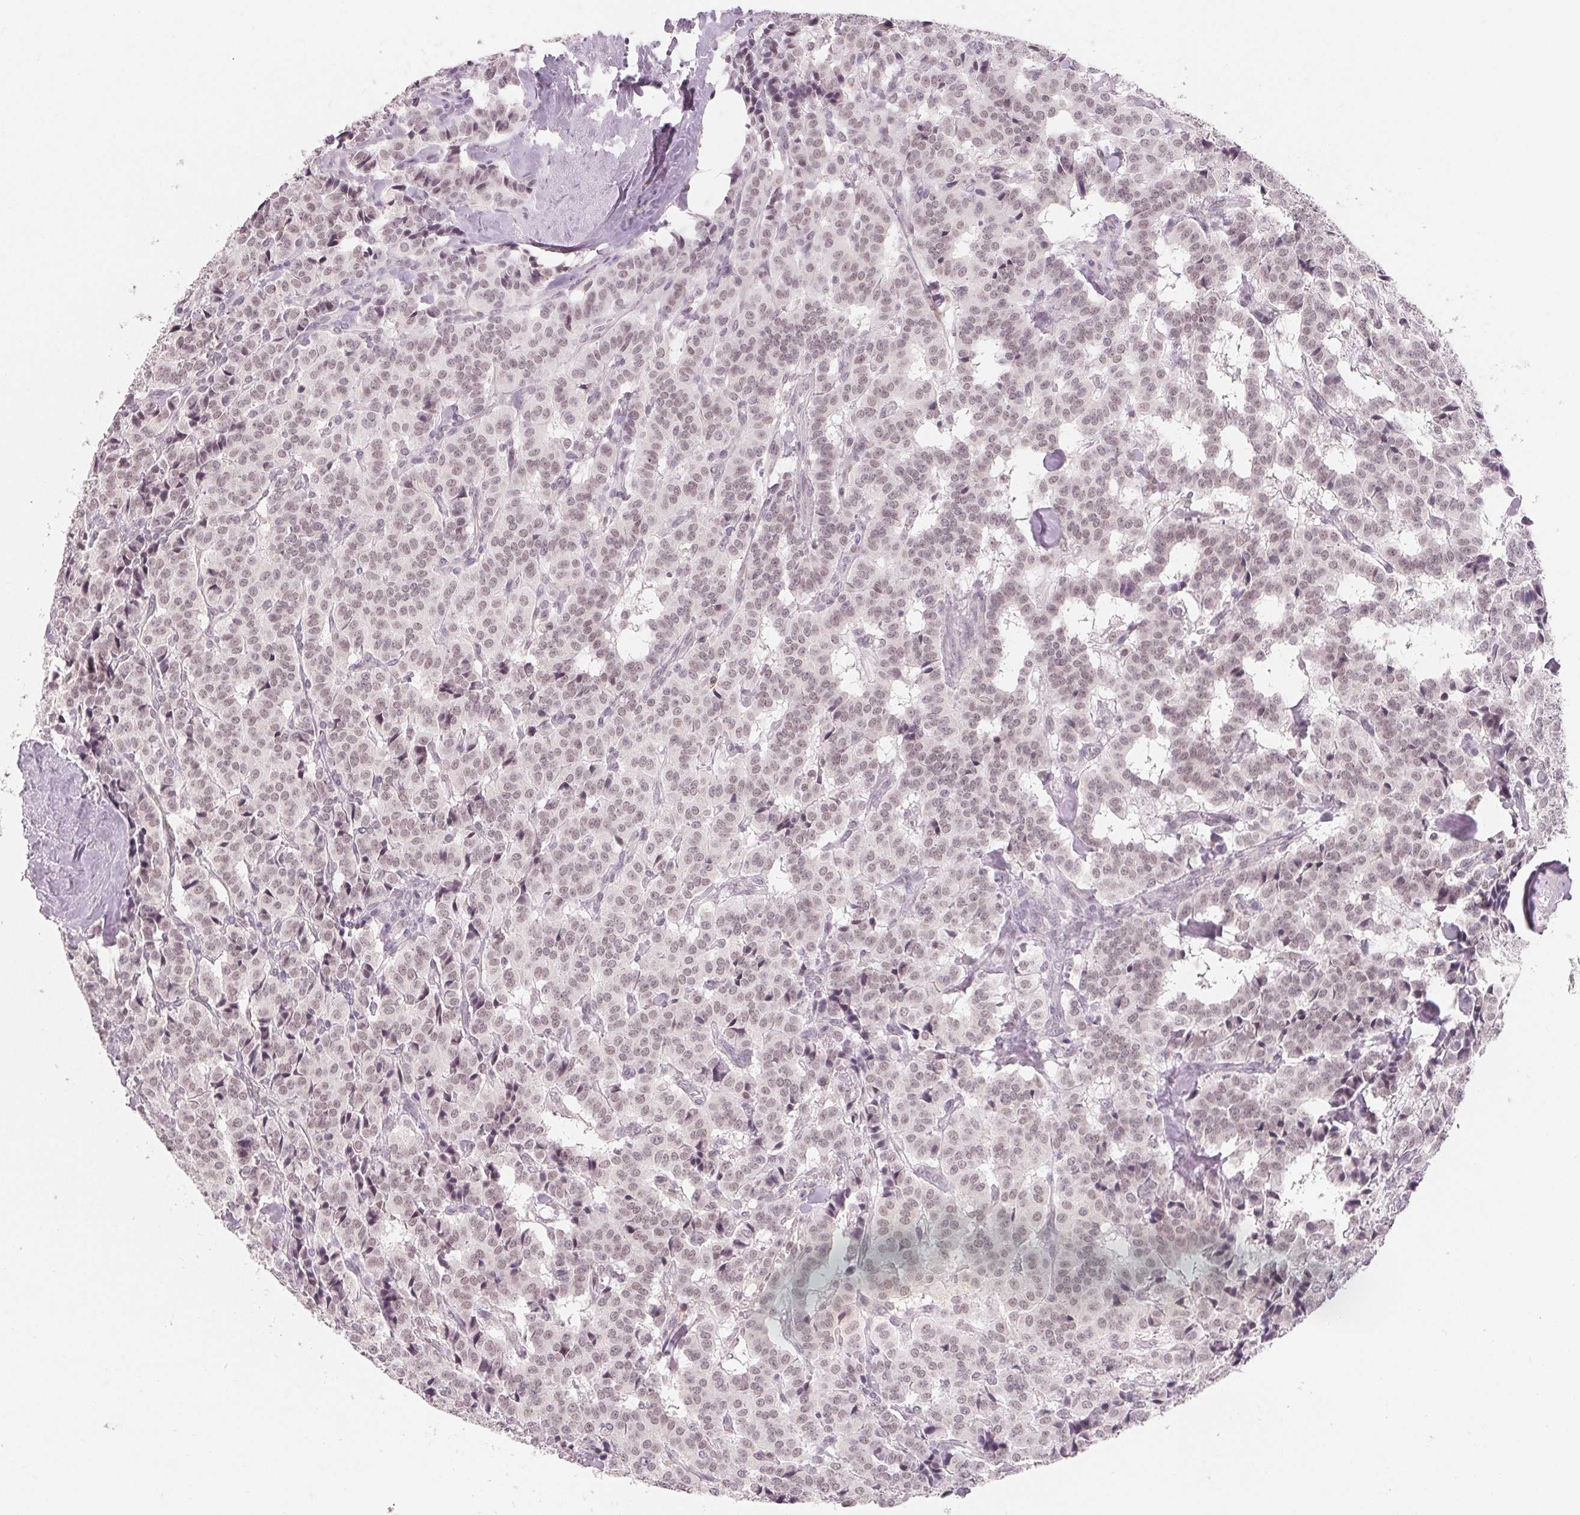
{"staining": {"intensity": "weak", "quantity": ">75%", "location": "nuclear"}, "tissue": "carcinoid", "cell_type": "Tumor cells", "image_type": "cancer", "snomed": [{"axis": "morphology", "description": "Normal tissue, NOS"}, {"axis": "morphology", "description": "Carcinoid, malignant, NOS"}, {"axis": "topography", "description": "Lung"}], "caption": "Tumor cells reveal weak nuclear expression in about >75% of cells in carcinoid.", "gene": "NXF3", "patient": {"sex": "female", "age": 46}}